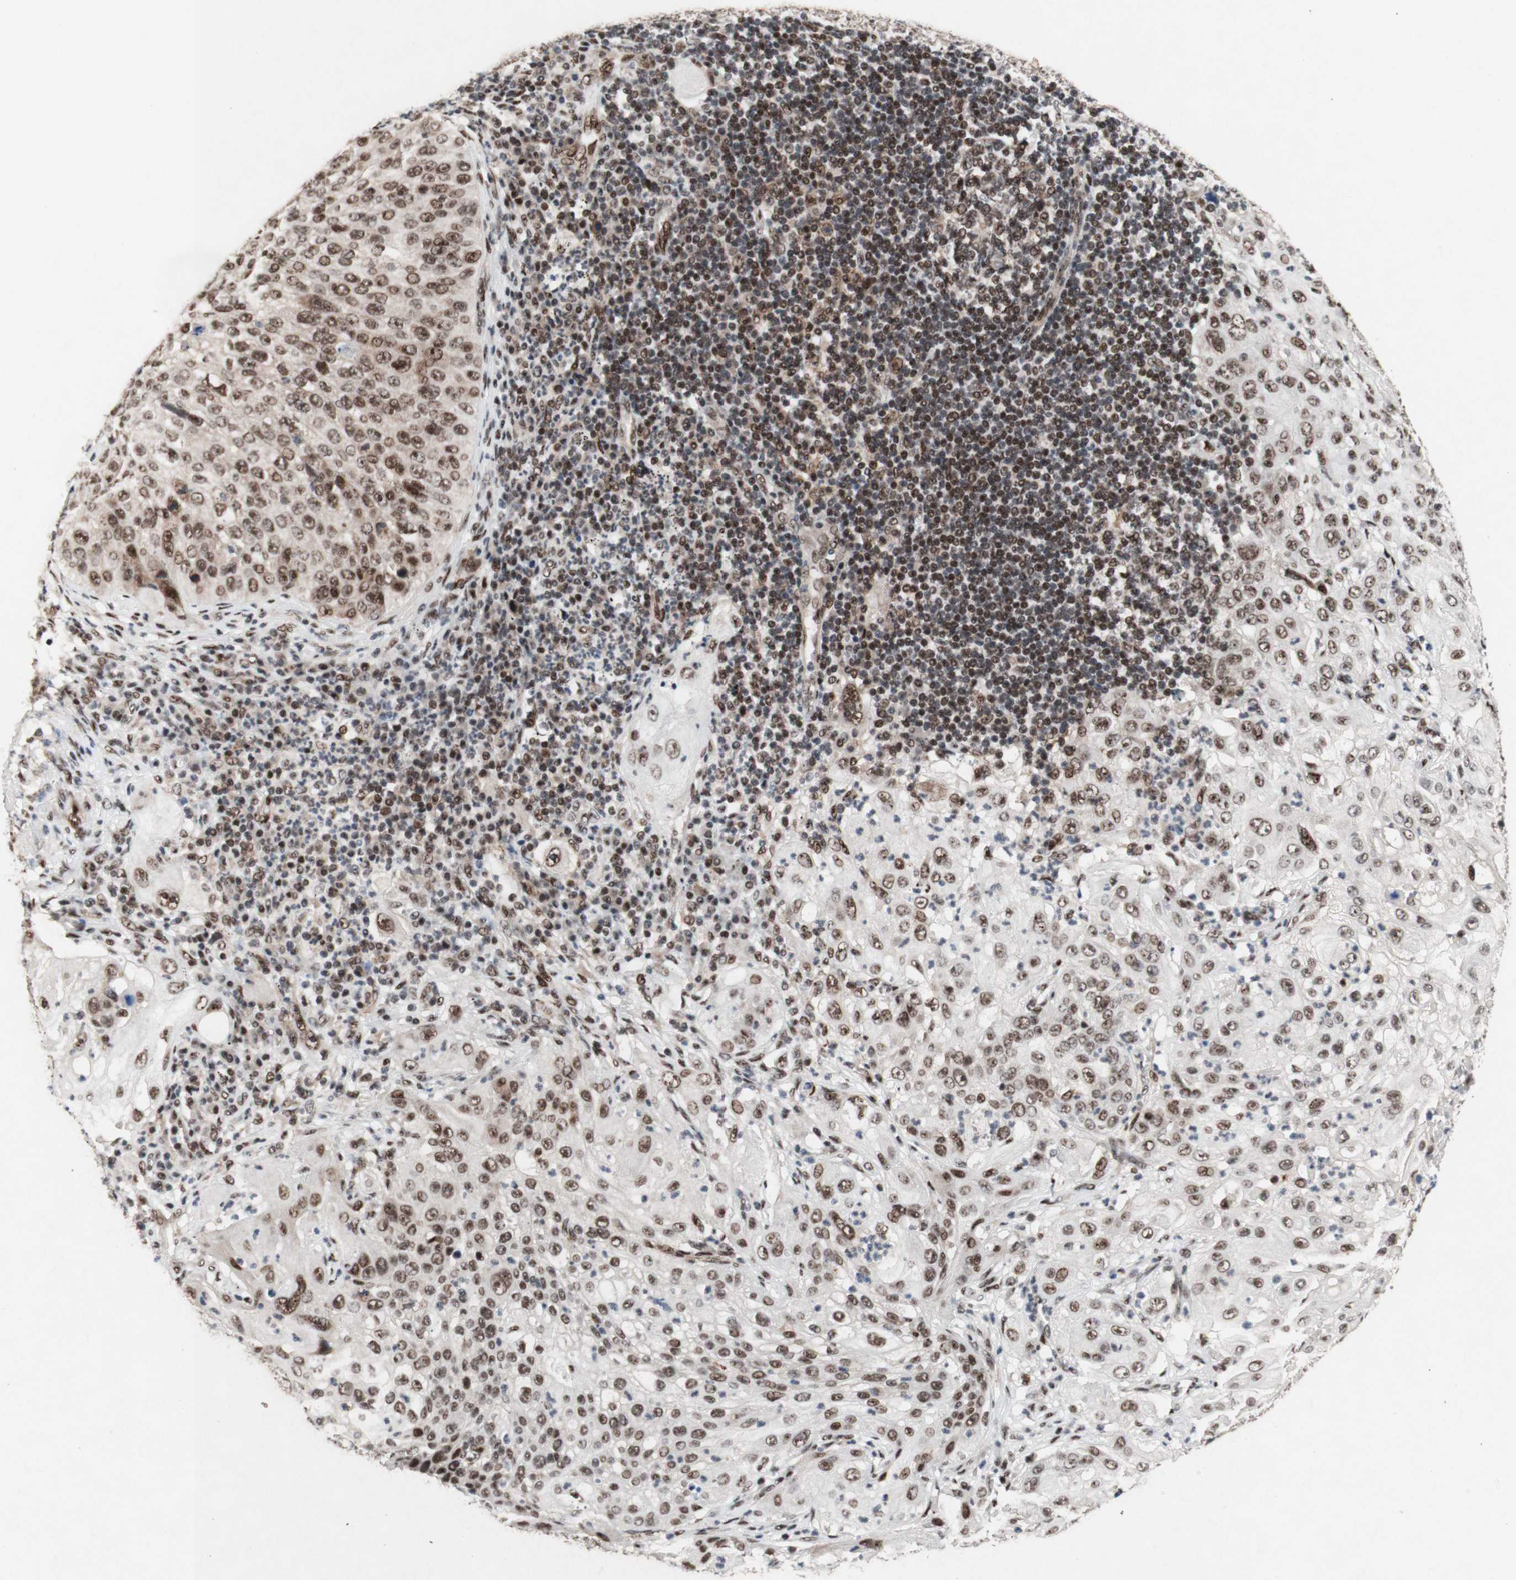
{"staining": {"intensity": "strong", "quantity": ">75%", "location": "nuclear"}, "tissue": "lung cancer", "cell_type": "Tumor cells", "image_type": "cancer", "snomed": [{"axis": "morphology", "description": "Inflammation, NOS"}, {"axis": "morphology", "description": "Squamous cell carcinoma, NOS"}, {"axis": "topography", "description": "Lymph node"}, {"axis": "topography", "description": "Soft tissue"}, {"axis": "topography", "description": "Lung"}], "caption": "Protein expression analysis of lung cancer (squamous cell carcinoma) exhibits strong nuclear staining in approximately >75% of tumor cells. (DAB (3,3'-diaminobenzidine) IHC with brightfield microscopy, high magnification).", "gene": "TLE1", "patient": {"sex": "male", "age": 66}}